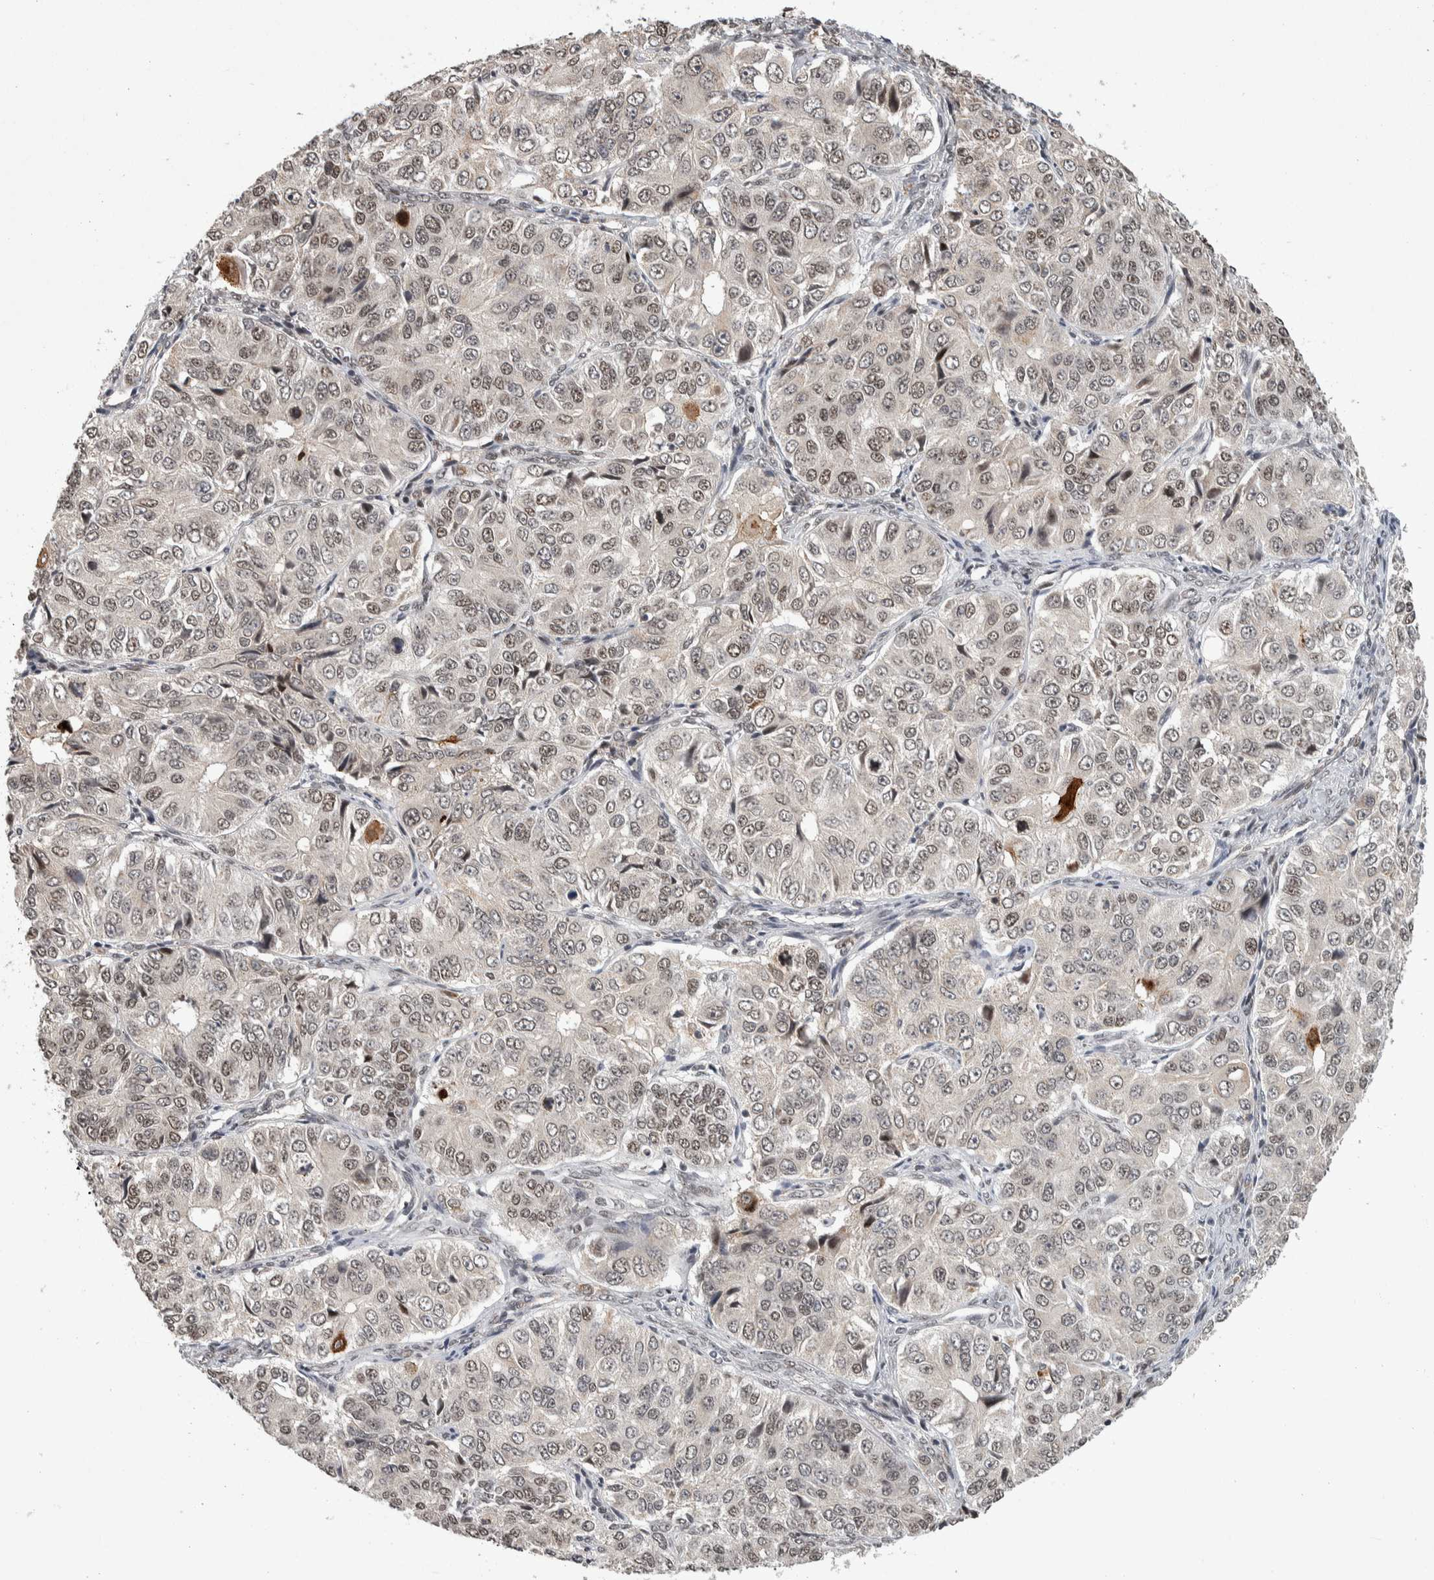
{"staining": {"intensity": "weak", "quantity": ">75%", "location": "nuclear"}, "tissue": "ovarian cancer", "cell_type": "Tumor cells", "image_type": "cancer", "snomed": [{"axis": "morphology", "description": "Carcinoma, endometroid"}, {"axis": "topography", "description": "Ovary"}], "caption": "IHC (DAB) staining of human ovarian cancer demonstrates weak nuclear protein staining in approximately >75% of tumor cells. The protein of interest is shown in brown color, while the nuclei are stained blue.", "gene": "ZNF592", "patient": {"sex": "female", "age": 51}}